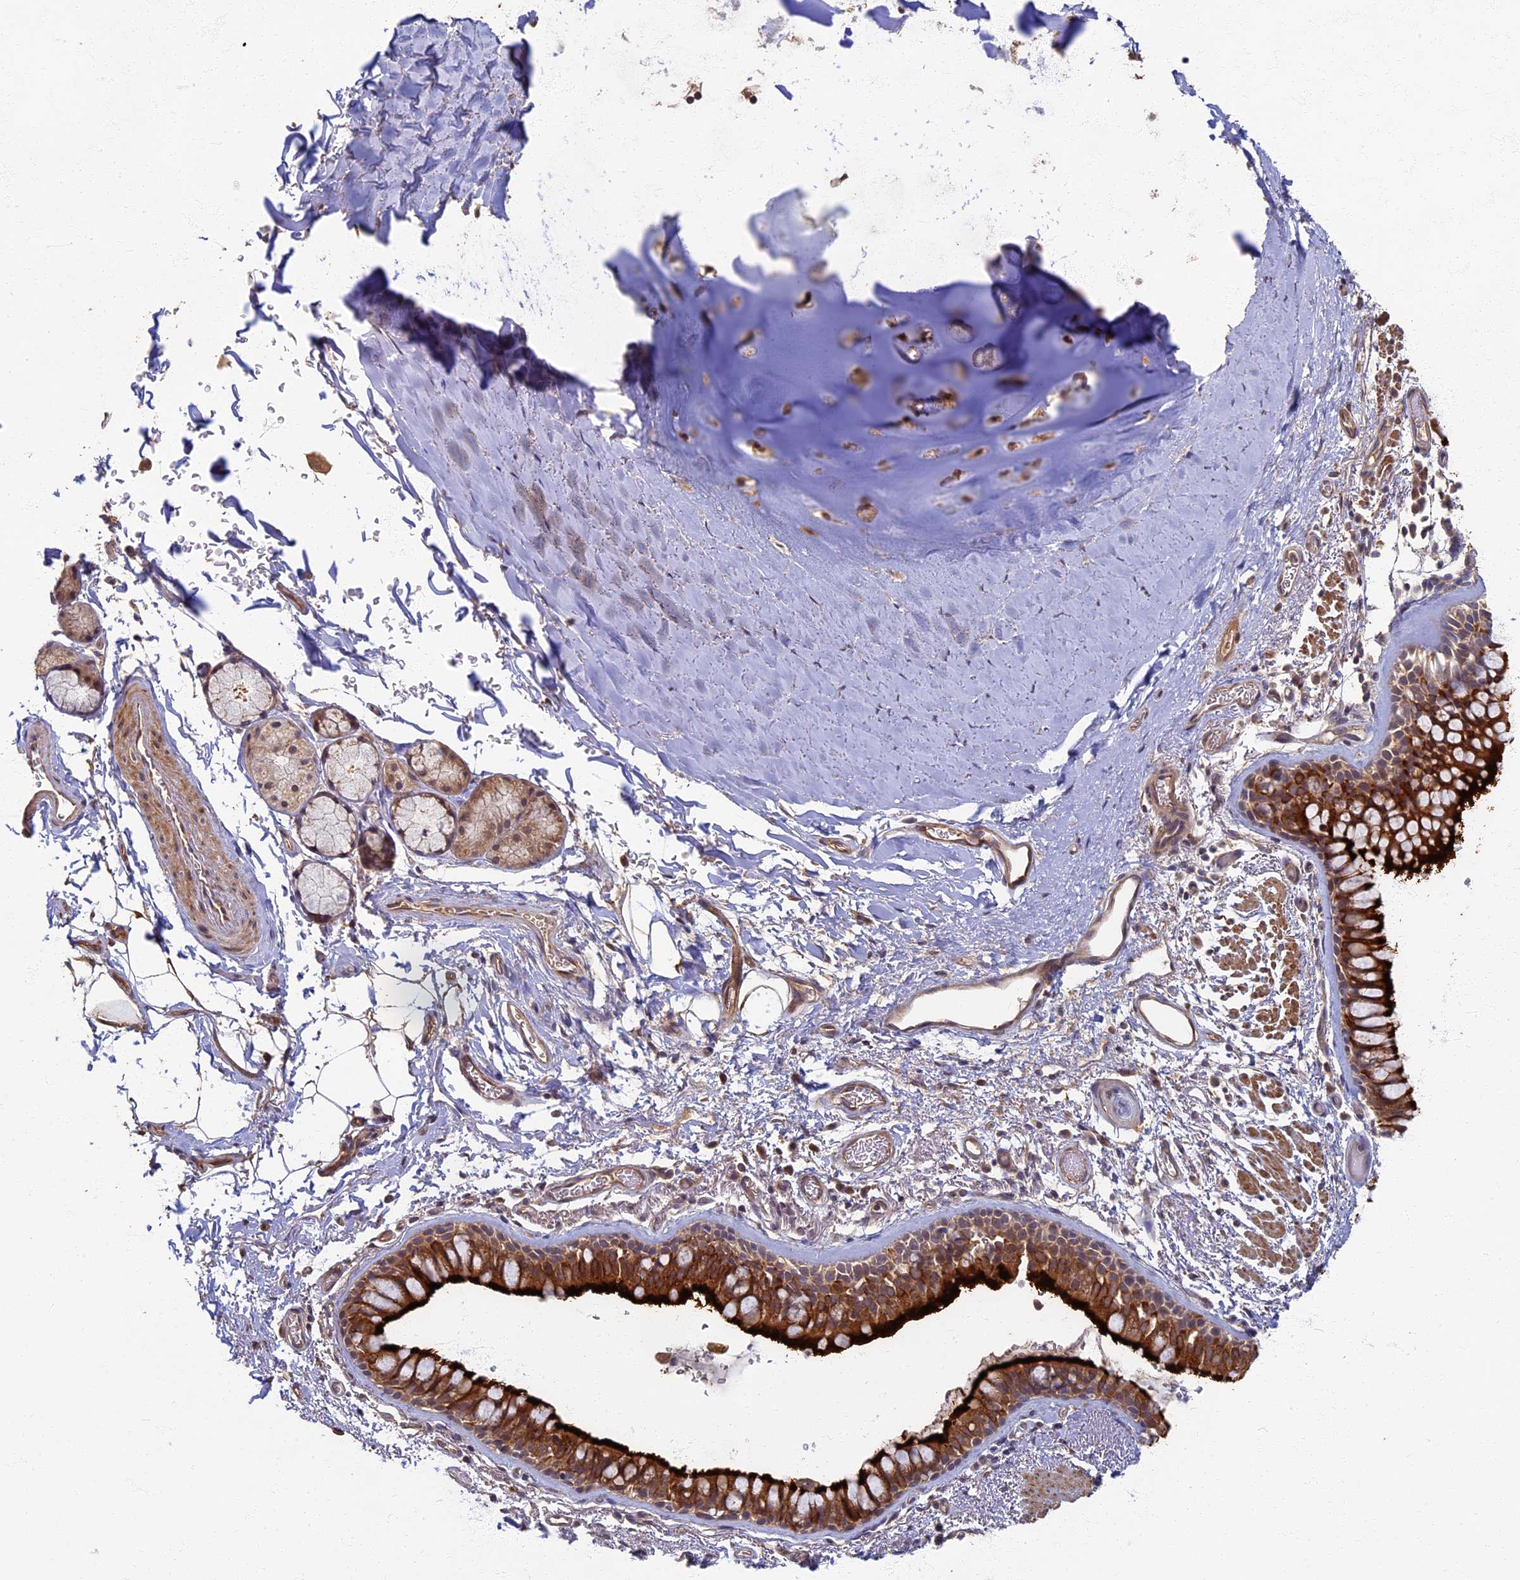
{"staining": {"intensity": "strong", "quantity": ">75%", "location": "cytoplasmic/membranous"}, "tissue": "bronchus", "cell_type": "Respiratory epithelial cells", "image_type": "normal", "snomed": [{"axis": "morphology", "description": "Normal tissue, NOS"}, {"axis": "topography", "description": "Bronchus"}], "caption": "The micrograph shows a brown stain indicating the presence of a protein in the cytoplasmic/membranous of respiratory epithelial cells in bronchus.", "gene": "RSPH3", "patient": {"sex": "male", "age": 65}}